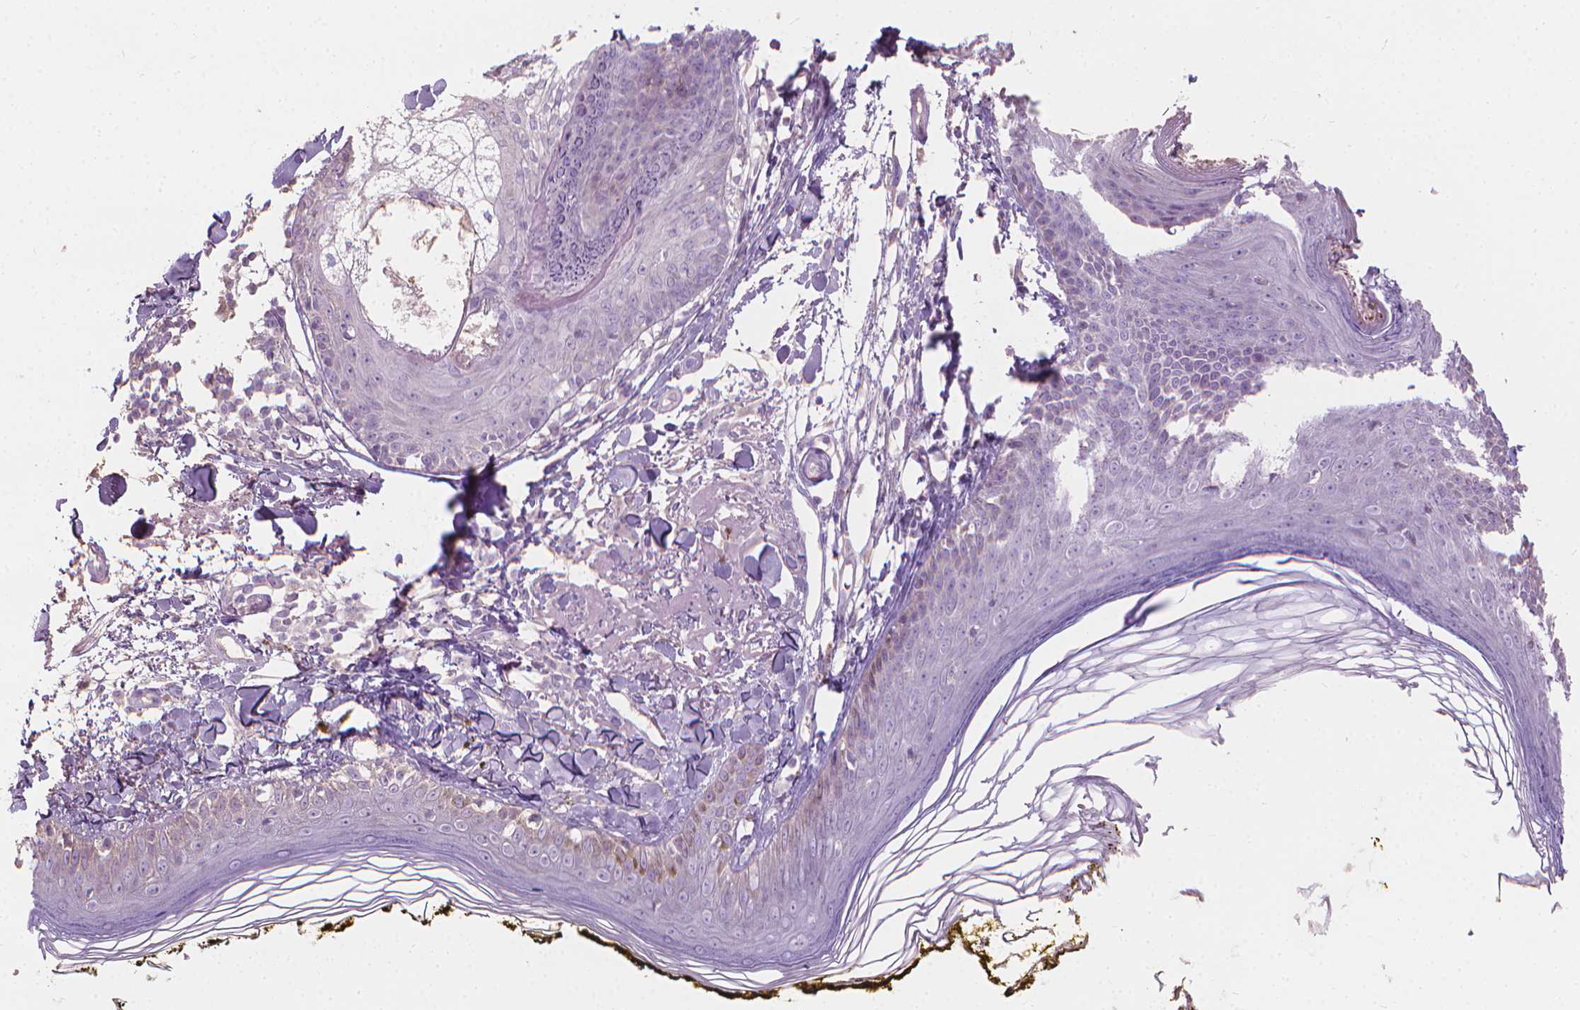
{"staining": {"intensity": "negative", "quantity": "none", "location": "none"}, "tissue": "skin", "cell_type": "Fibroblasts", "image_type": "normal", "snomed": [{"axis": "morphology", "description": "Normal tissue, NOS"}, {"axis": "topography", "description": "Skin"}], "caption": "An image of skin stained for a protein reveals no brown staining in fibroblasts.", "gene": "CABCOCO1", "patient": {"sex": "male", "age": 76}}